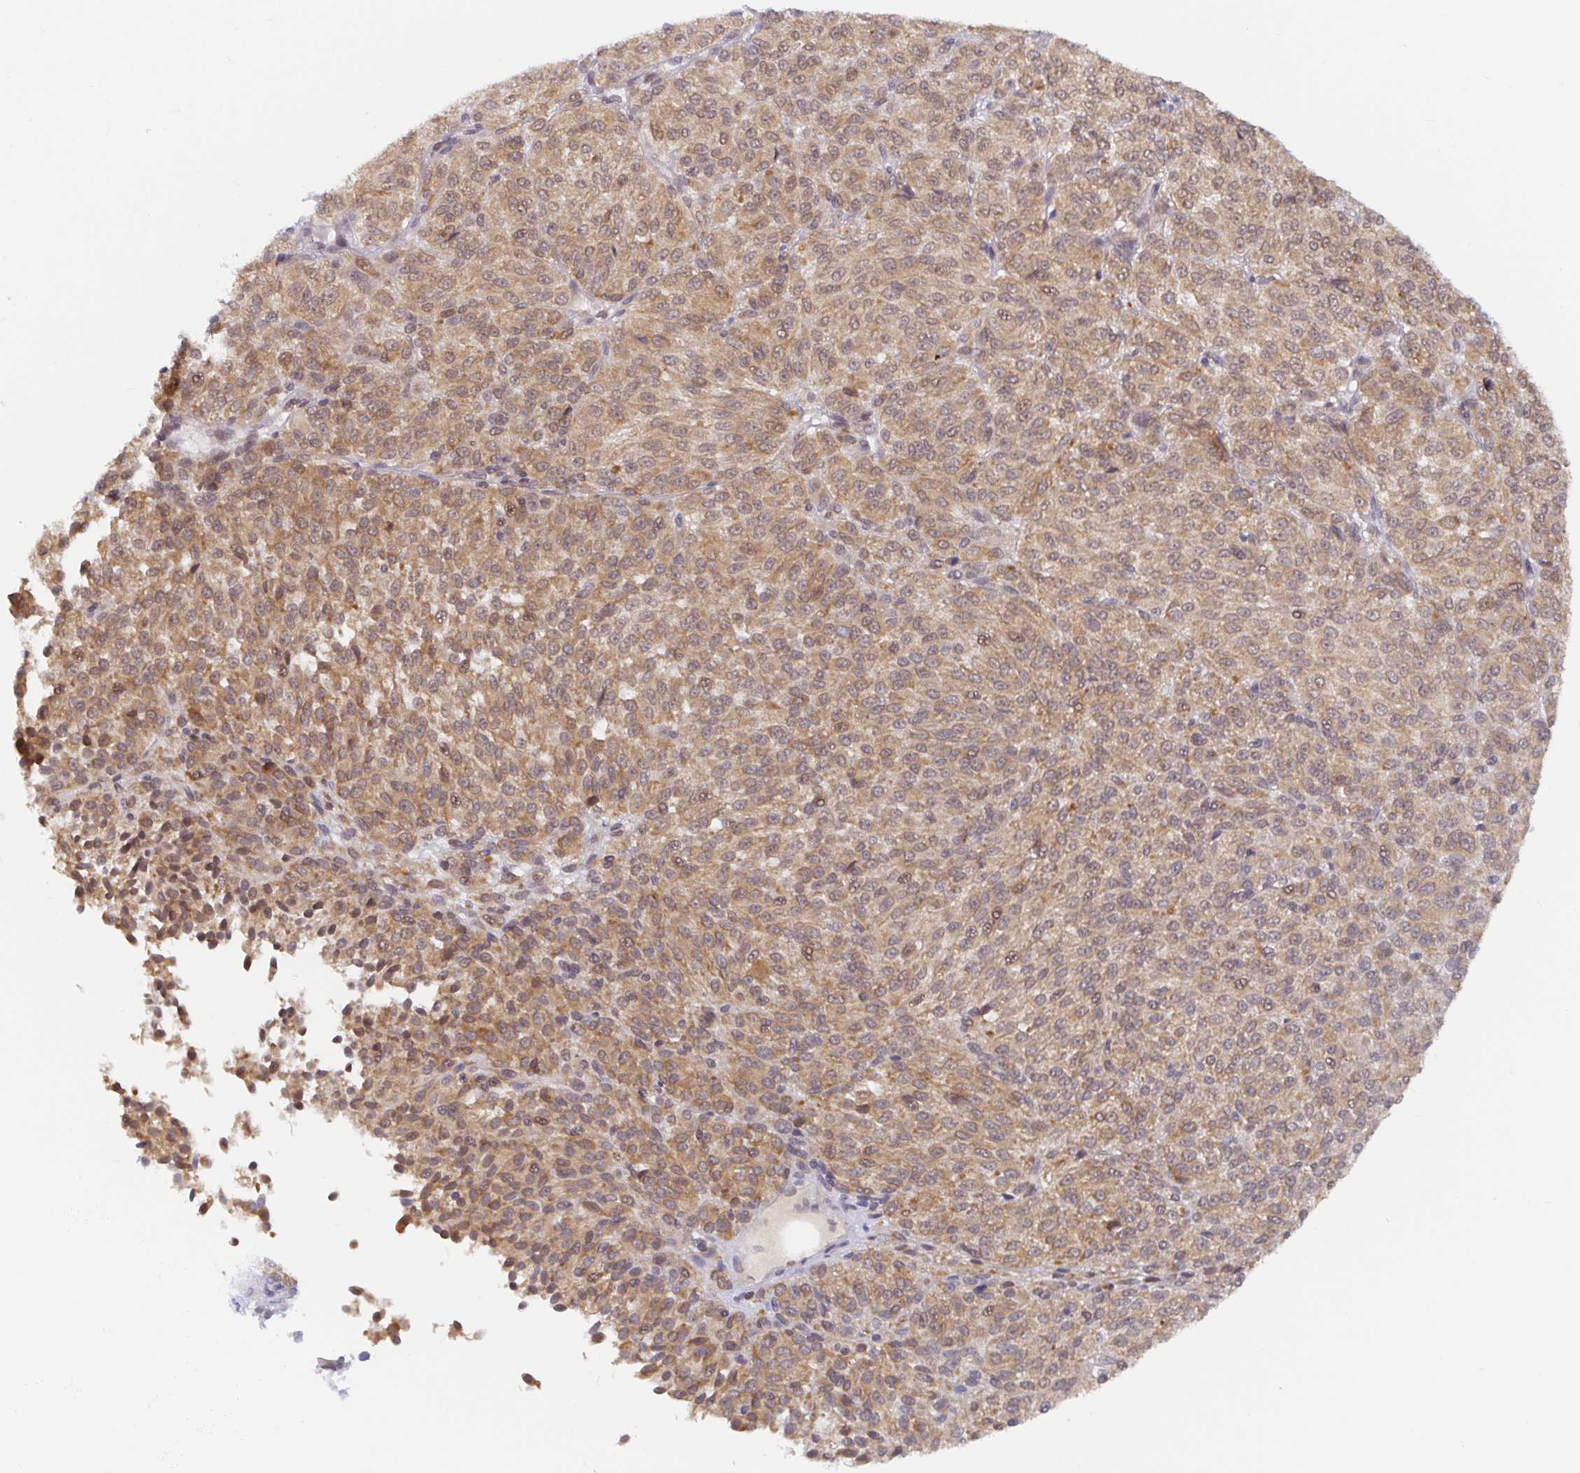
{"staining": {"intensity": "moderate", "quantity": ">75%", "location": "cytoplasmic/membranous"}, "tissue": "melanoma", "cell_type": "Tumor cells", "image_type": "cancer", "snomed": [{"axis": "morphology", "description": "Malignant melanoma, Metastatic site"}, {"axis": "topography", "description": "Brain"}], "caption": "A brown stain labels moderate cytoplasmic/membranous expression of a protein in human melanoma tumor cells.", "gene": "ALG1", "patient": {"sex": "female", "age": 56}}